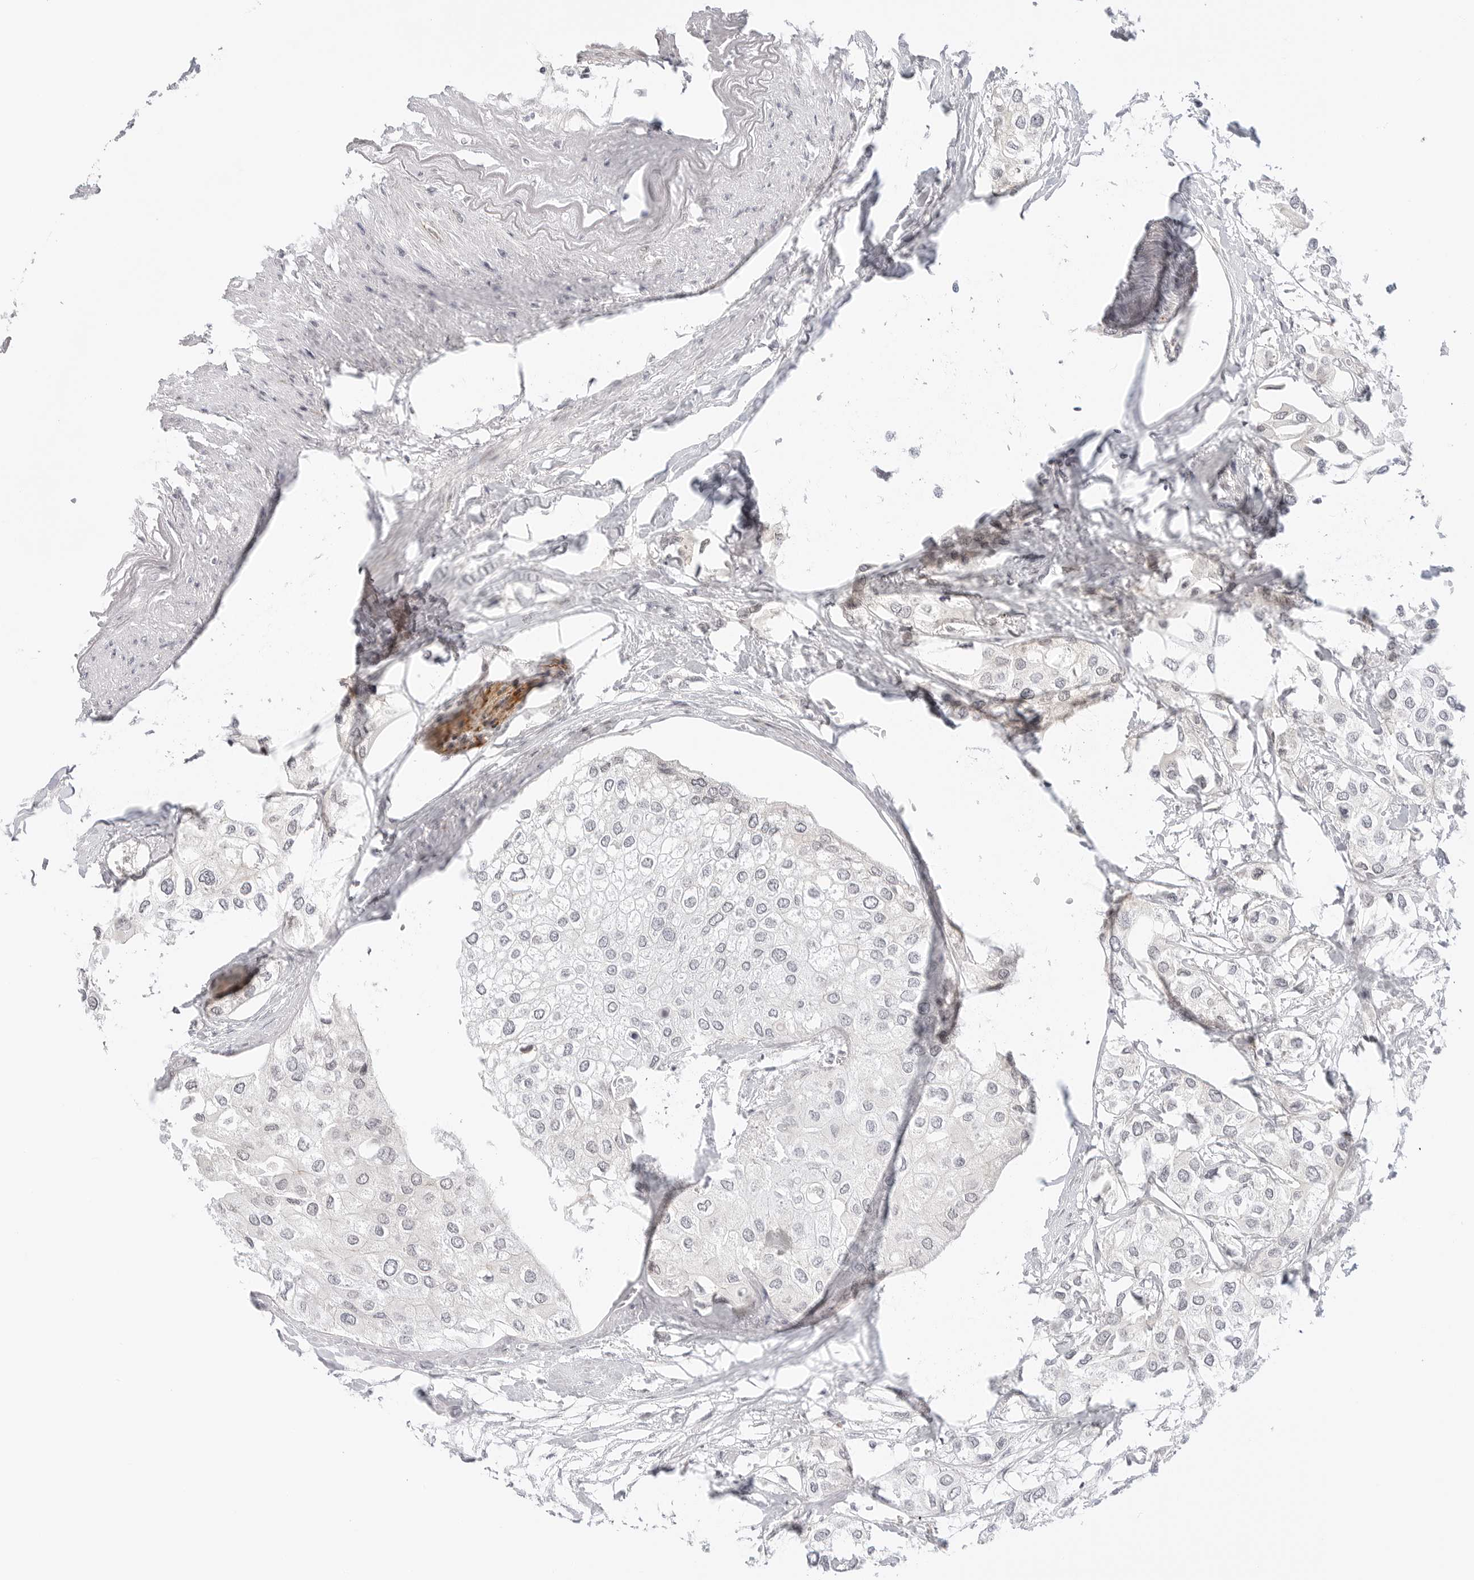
{"staining": {"intensity": "negative", "quantity": "none", "location": "none"}, "tissue": "urothelial cancer", "cell_type": "Tumor cells", "image_type": "cancer", "snomed": [{"axis": "morphology", "description": "Urothelial carcinoma, High grade"}, {"axis": "topography", "description": "Urinary bladder"}], "caption": "This is an immunohistochemistry (IHC) histopathology image of human urothelial carcinoma (high-grade). There is no expression in tumor cells.", "gene": "HIPK3", "patient": {"sex": "male", "age": 64}}